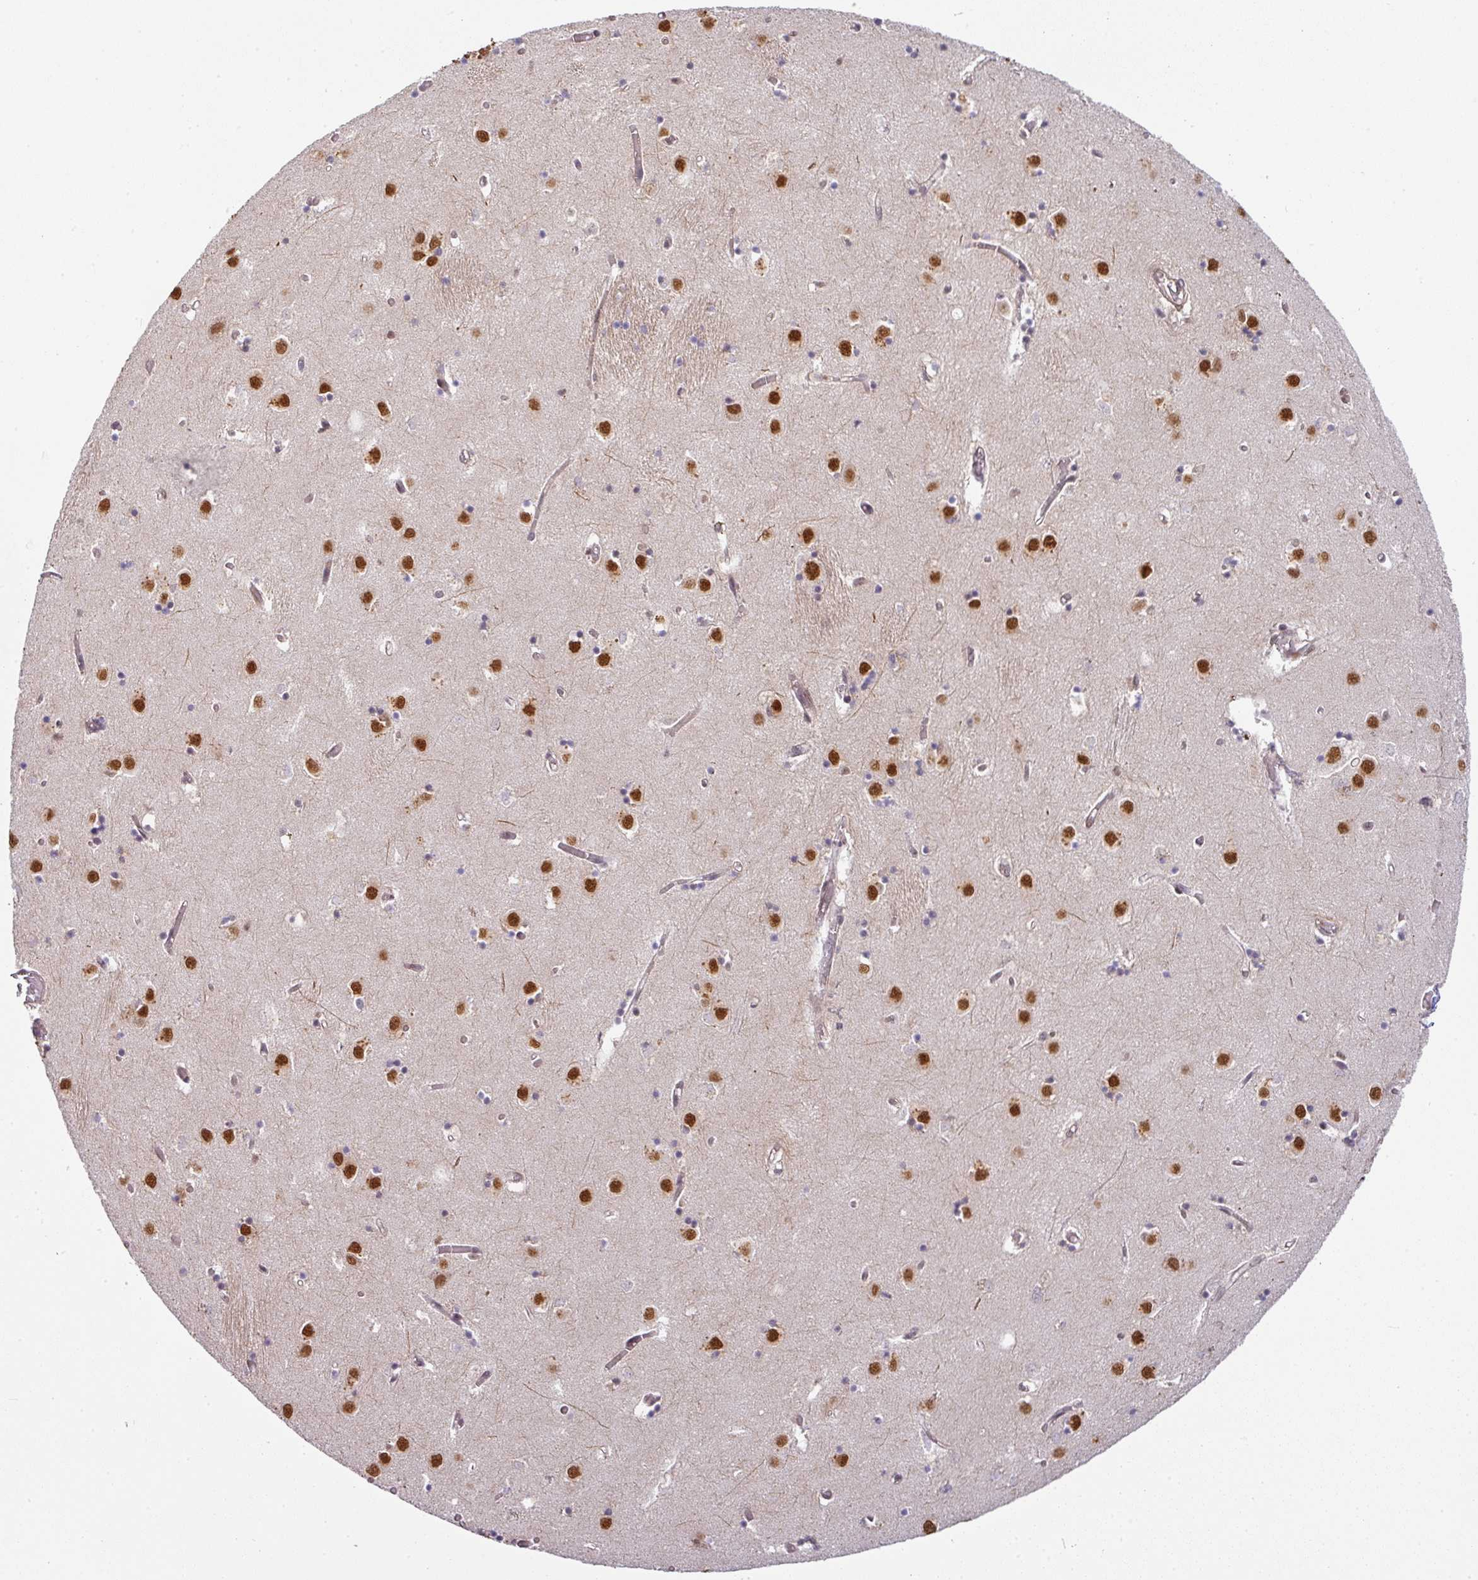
{"staining": {"intensity": "negative", "quantity": "none", "location": "none"}, "tissue": "caudate", "cell_type": "Glial cells", "image_type": "normal", "snomed": [{"axis": "morphology", "description": "Normal tissue, NOS"}, {"axis": "topography", "description": "Lateral ventricle wall"}], "caption": "This is an immunohistochemistry histopathology image of normal human caudate. There is no expression in glial cells.", "gene": "NCOA5", "patient": {"sex": "male", "age": 70}}